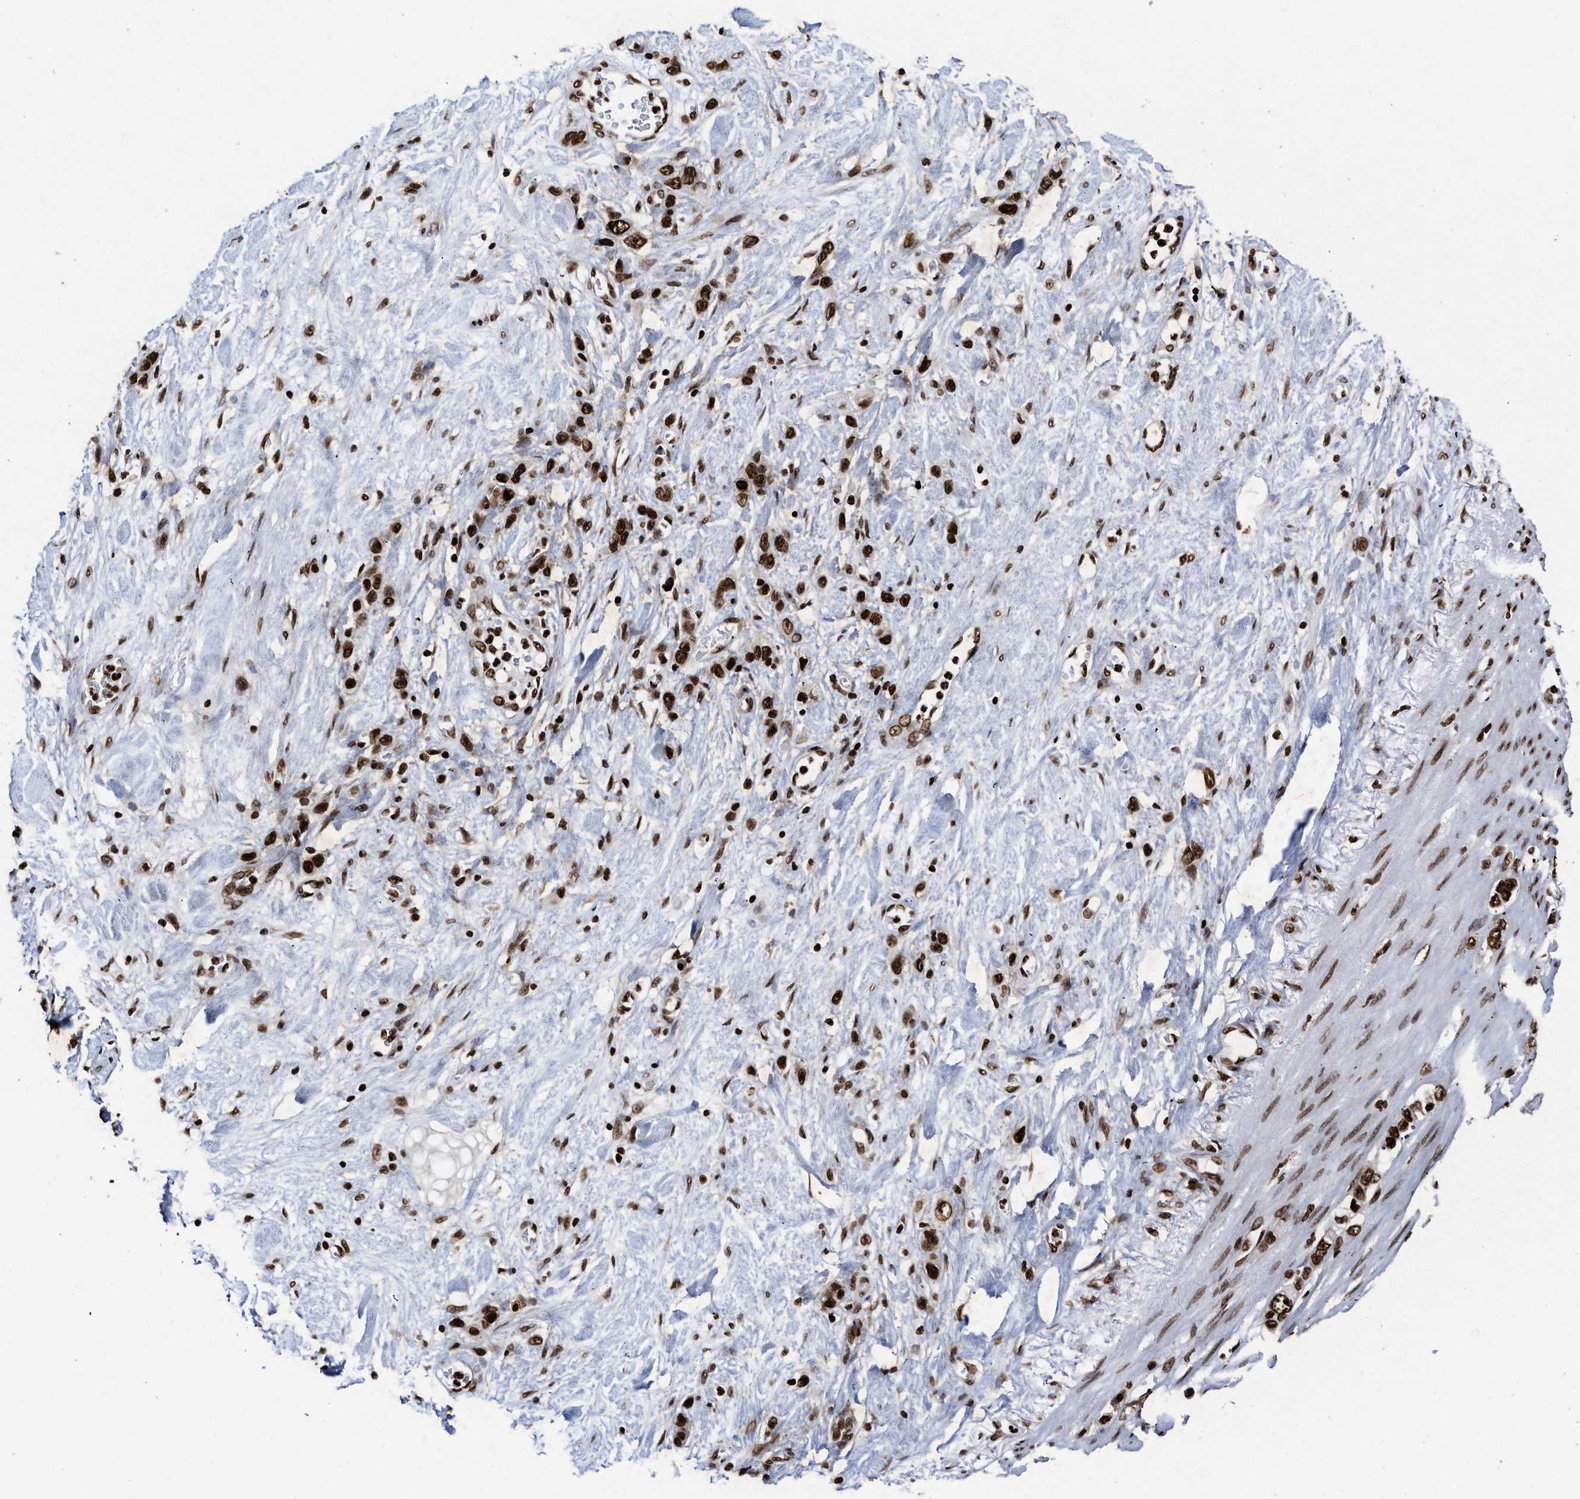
{"staining": {"intensity": "strong", "quantity": ">75%", "location": "nuclear"}, "tissue": "stomach cancer", "cell_type": "Tumor cells", "image_type": "cancer", "snomed": [{"axis": "morphology", "description": "Adenocarcinoma, NOS"}, {"axis": "morphology", "description": "Adenocarcinoma, High grade"}, {"axis": "topography", "description": "Stomach, upper"}, {"axis": "topography", "description": "Stomach, lower"}], "caption": "This image reveals immunohistochemistry staining of human adenocarcinoma (stomach), with high strong nuclear positivity in approximately >75% of tumor cells.", "gene": "ALYREF", "patient": {"sex": "female", "age": 65}}